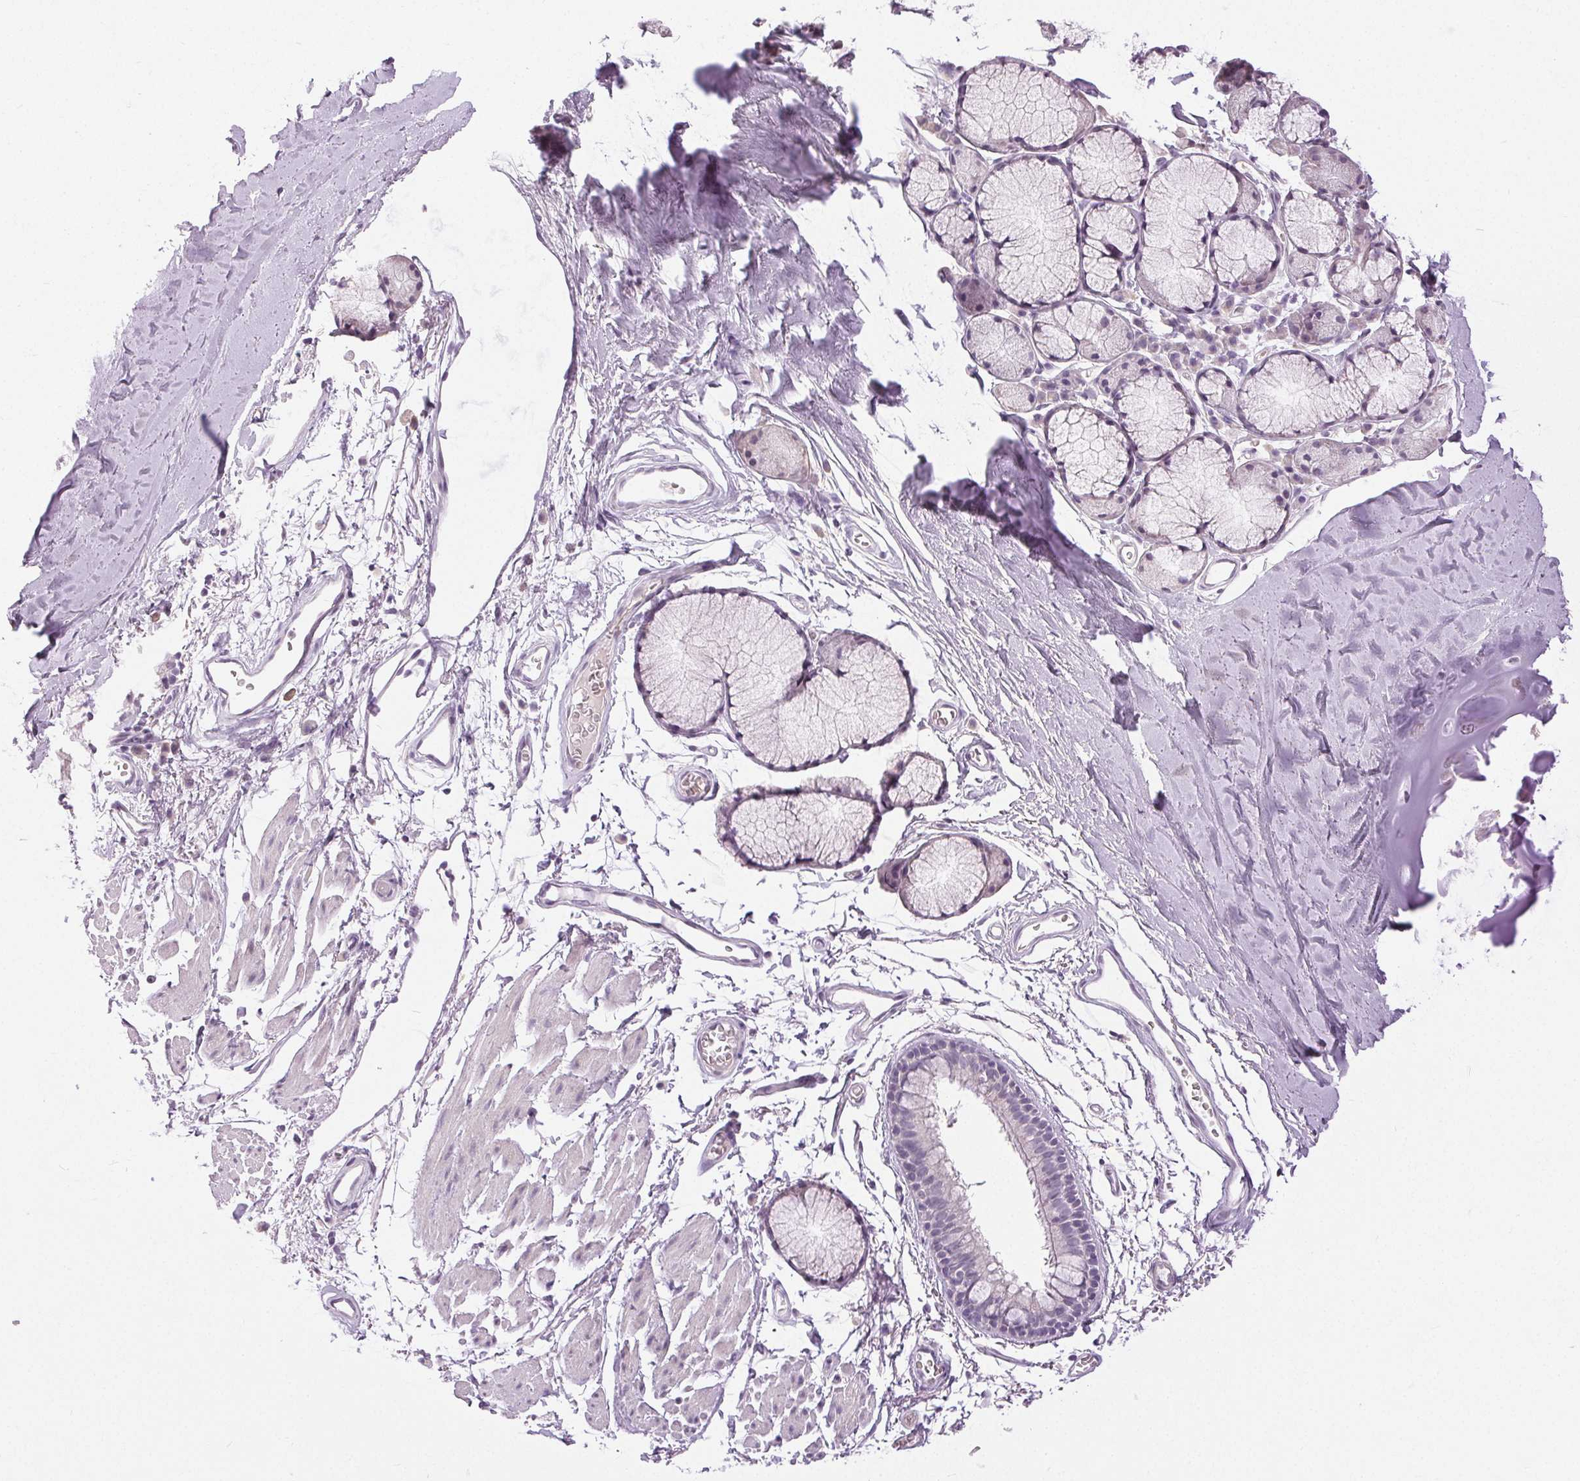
{"staining": {"intensity": "negative", "quantity": "none", "location": "none"}, "tissue": "adipose tissue", "cell_type": "Adipocytes", "image_type": "normal", "snomed": [{"axis": "morphology", "description": "Normal tissue, NOS"}, {"axis": "topography", "description": "Cartilage tissue"}, {"axis": "topography", "description": "Bronchus"}], "caption": "This is an immunohistochemistry (IHC) photomicrograph of benign adipose tissue. There is no expression in adipocytes.", "gene": "DSG3", "patient": {"sex": "female", "age": 79}}